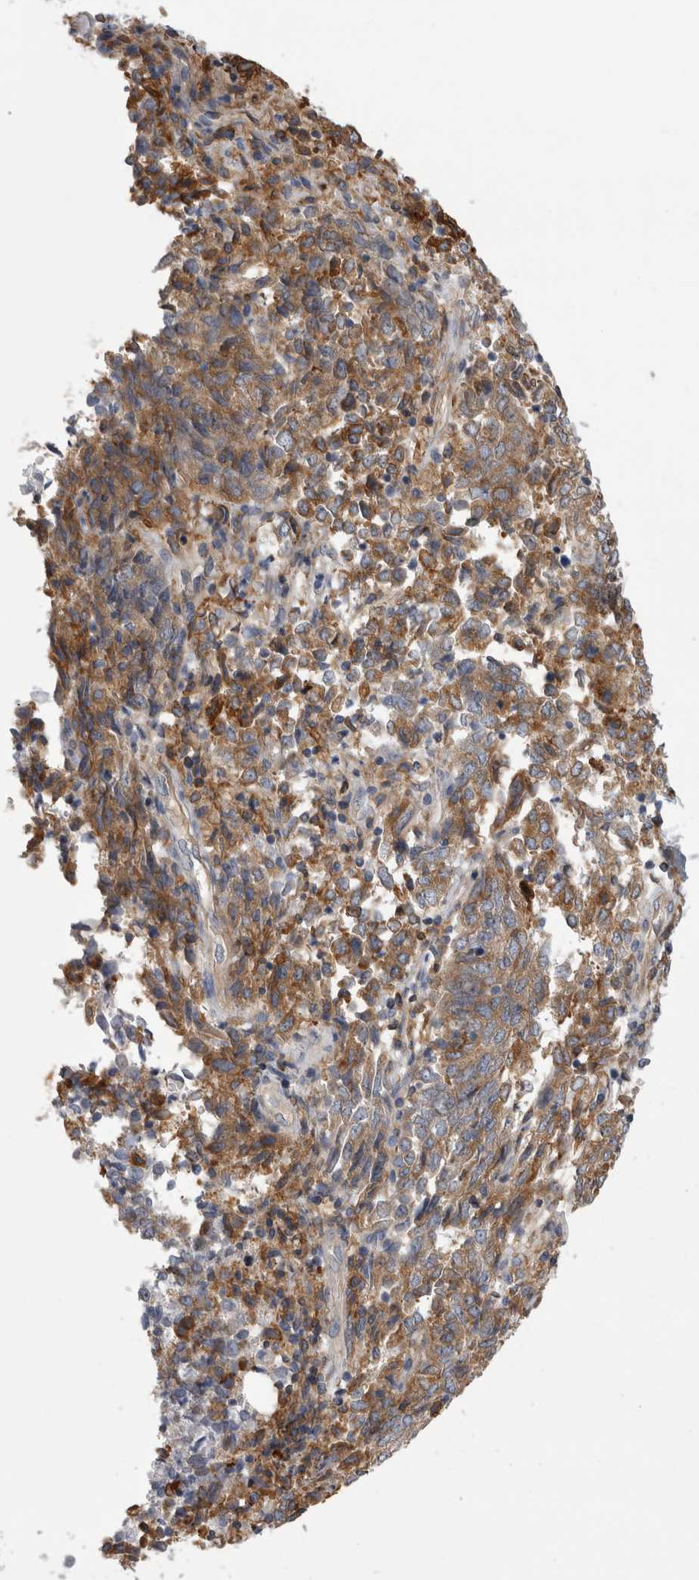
{"staining": {"intensity": "moderate", "quantity": ">75%", "location": "cytoplasmic/membranous"}, "tissue": "endometrial cancer", "cell_type": "Tumor cells", "image_type": "cancer", "snomed": [{"axis": "morphology", "description": "Adenocarcinoma, NOS"}, {"axis": "topography", "description": "Endometrium"}], "caption": "Protein expression by IHC displays moderate cytoplasmic/membranous positivity in about >75% of tumor cells in endometrial cancer.", "gene": "AFMID", "patient": {"sex": "female", "age": 80}}